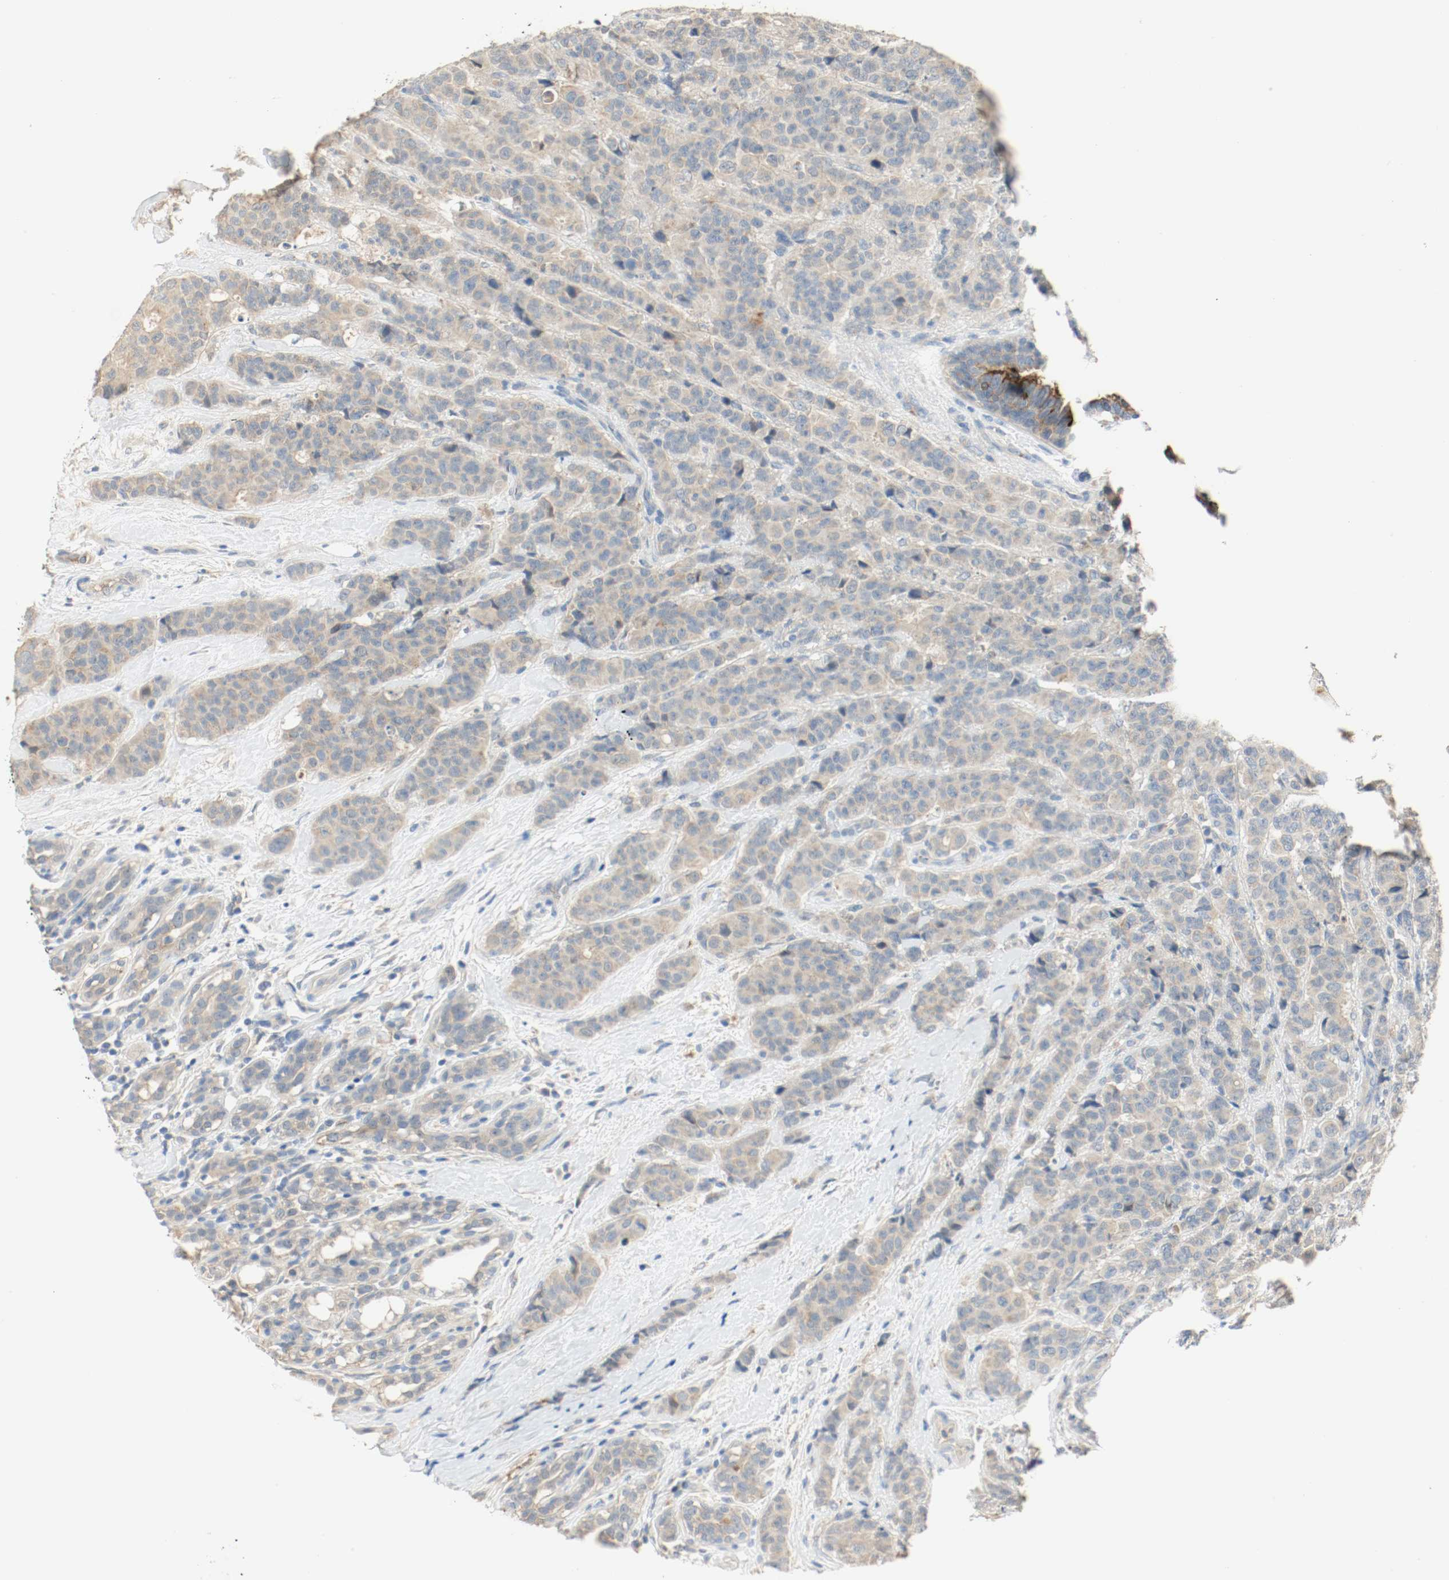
{"staining": {"intensity": "negative", "quantity": "none", "location": "none"}, "tissue": "breast cancer", "cell_type": "Tumor cells", "image_type": "cancer", "snomed": [{"axis": "morphology", "description": "Duct carcinoma"}, {"axis": "topography", "description": "Breast"}], "caption": "Immunohistochemical staining of breast intraductal carcinoma displays no significant positivity in tumor cells.", "gene": "MELTF", "patient": {"sex": "female", "age": 40}}